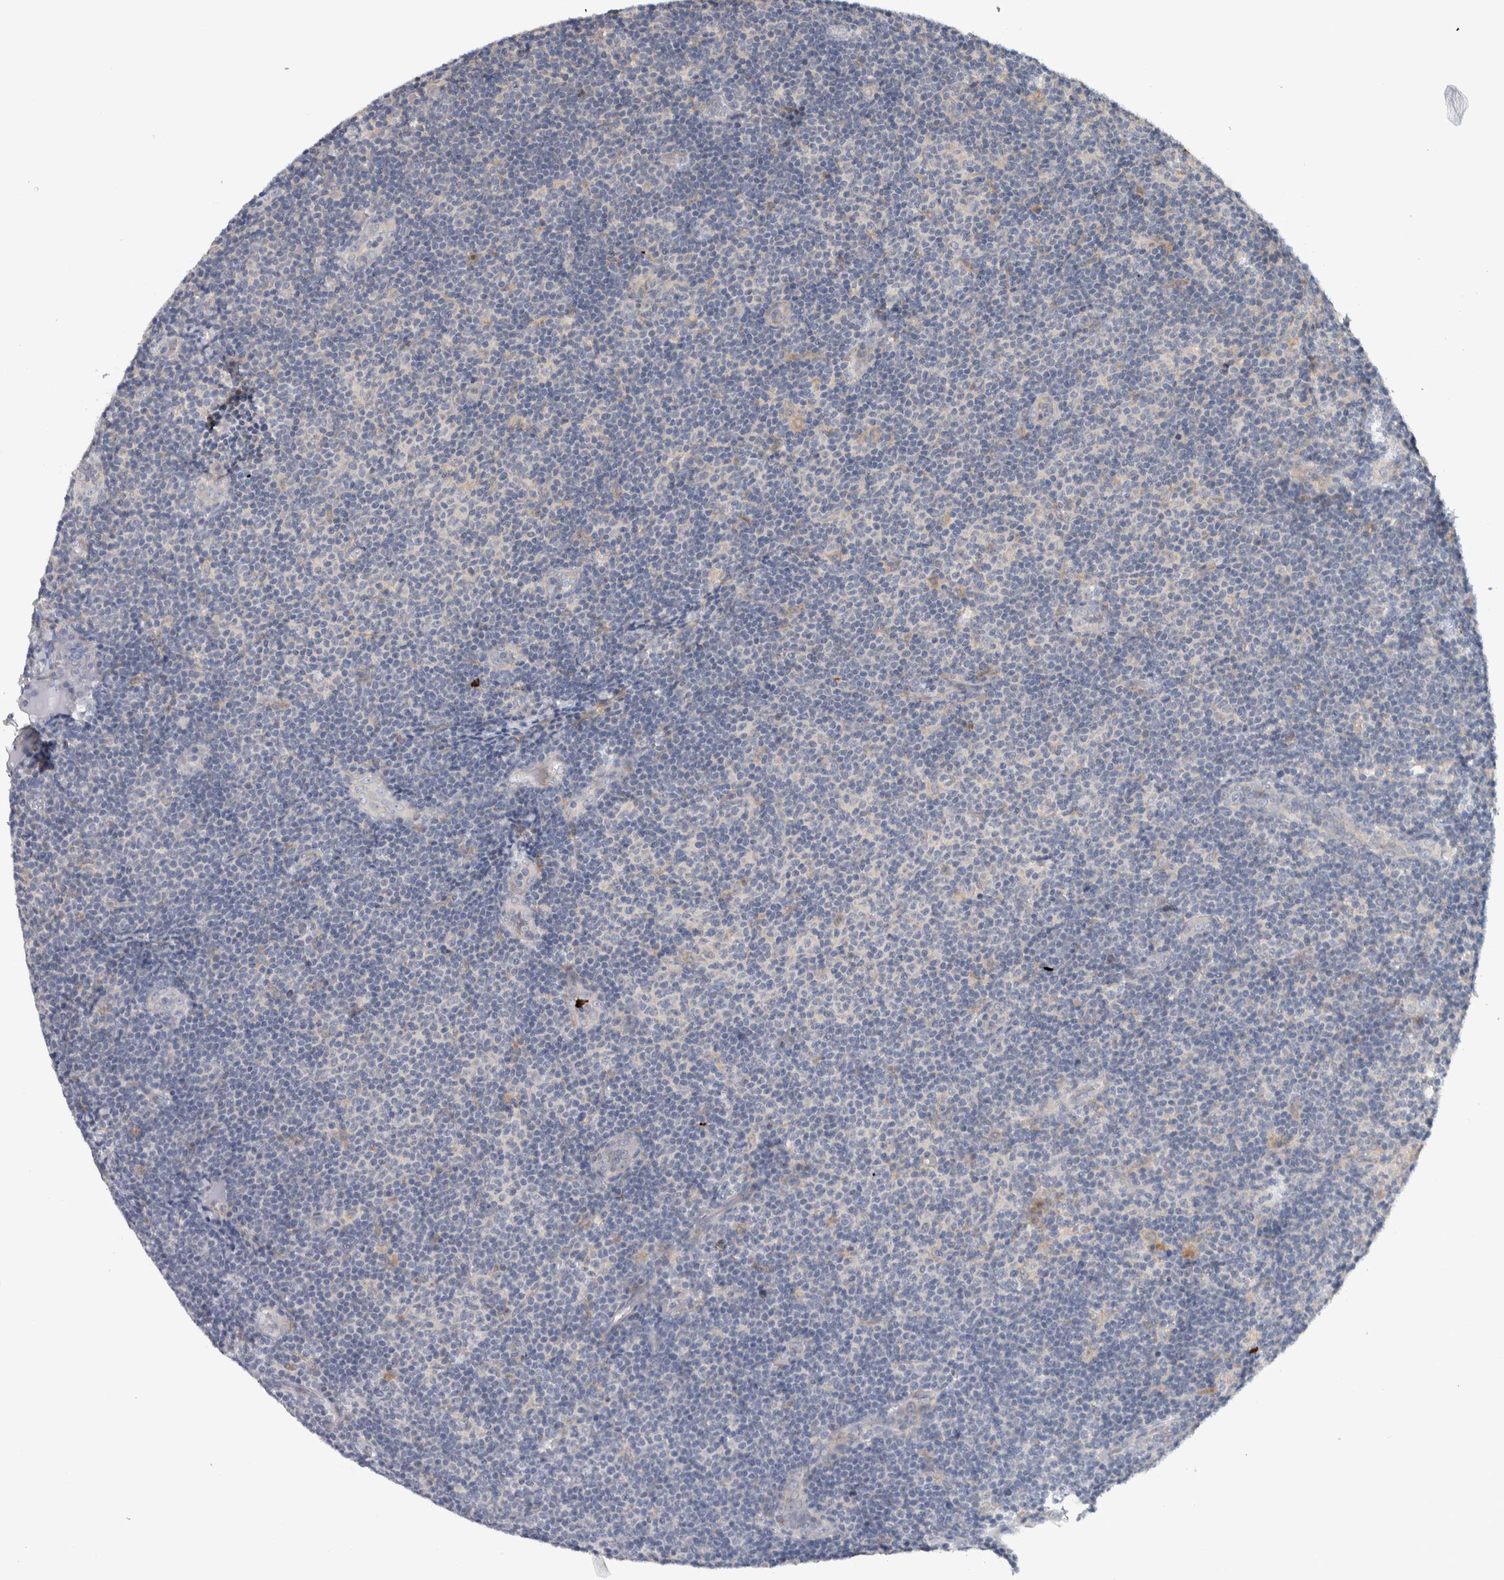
{"staining": {"intensity": "negative", "quantity": "none", "location": "none"}, "tissue": "lymphoma", "cell_type": "Tumor cells", "image_type": "cancer", "snomed": [{"axis": "morphology", "description": "Malignant lymphoma, non-Hodgkin's type, Low grade"}, {"axis": "topography", "description": "Lymph node"}], "caption": "Immunohistochemical staining of human lymphoma shows no significant expression in tumor cells.", "gene": "ADPRM", "patient": {"sex": "male", "age": 83}}